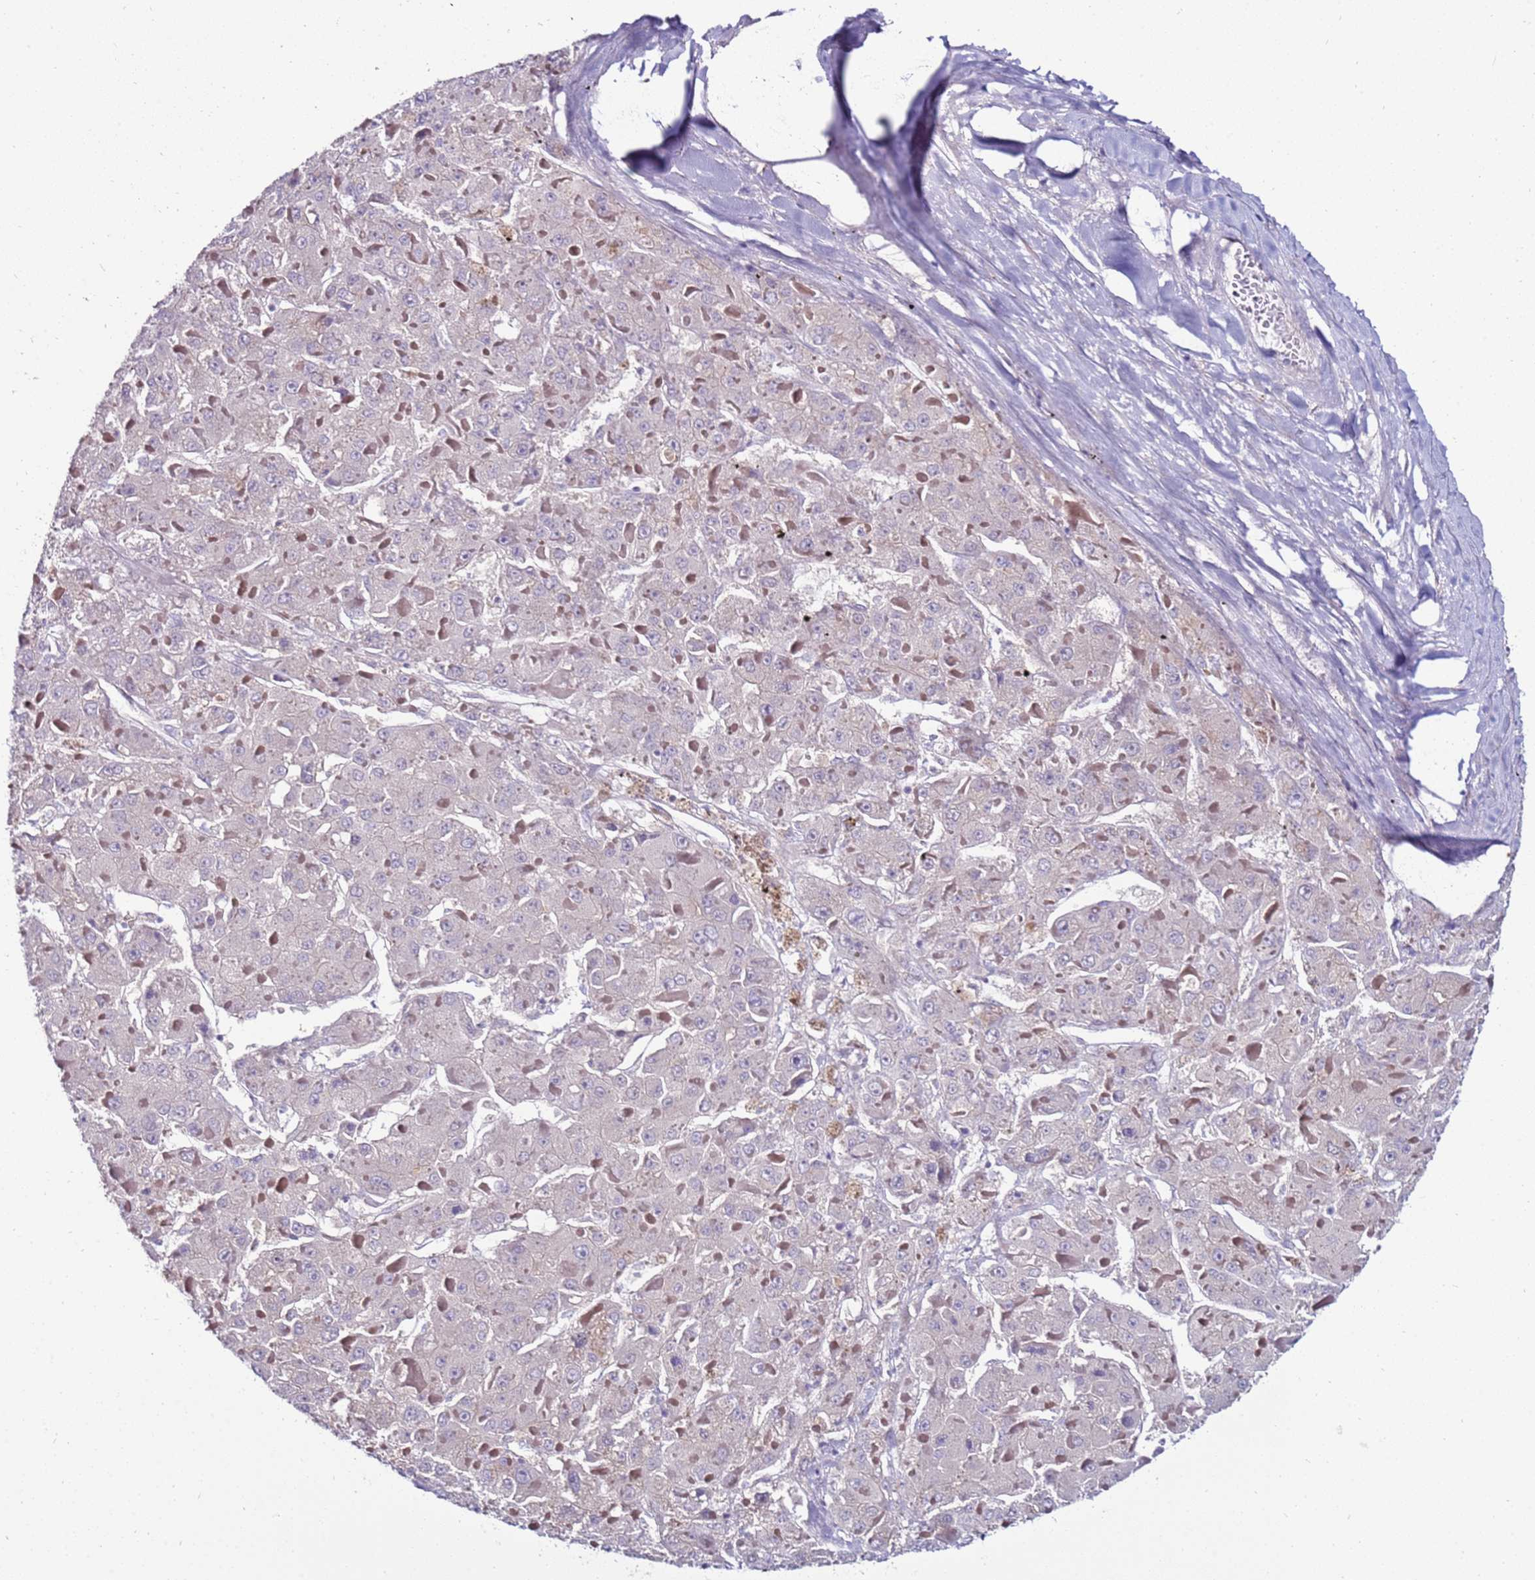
{"staining": {"intensity": "negative", "quantity": "none", "location": "none"}, "tissue": "liver cancer", "cell_type": "Tumor cells", "image_type": "cancer", "snomed": [{"axis": "morphology", "description": "Carcinoma, Hepatocellular, NOS"}, {"axis": "topography", "description": "Liver"}], "caption": "Micrograph shows no significant protein positivity in tumor cells of hepatocellular carcinoma (liver).", "gene": "GPN3", "patient": {"sex": "female", "age": 73}}